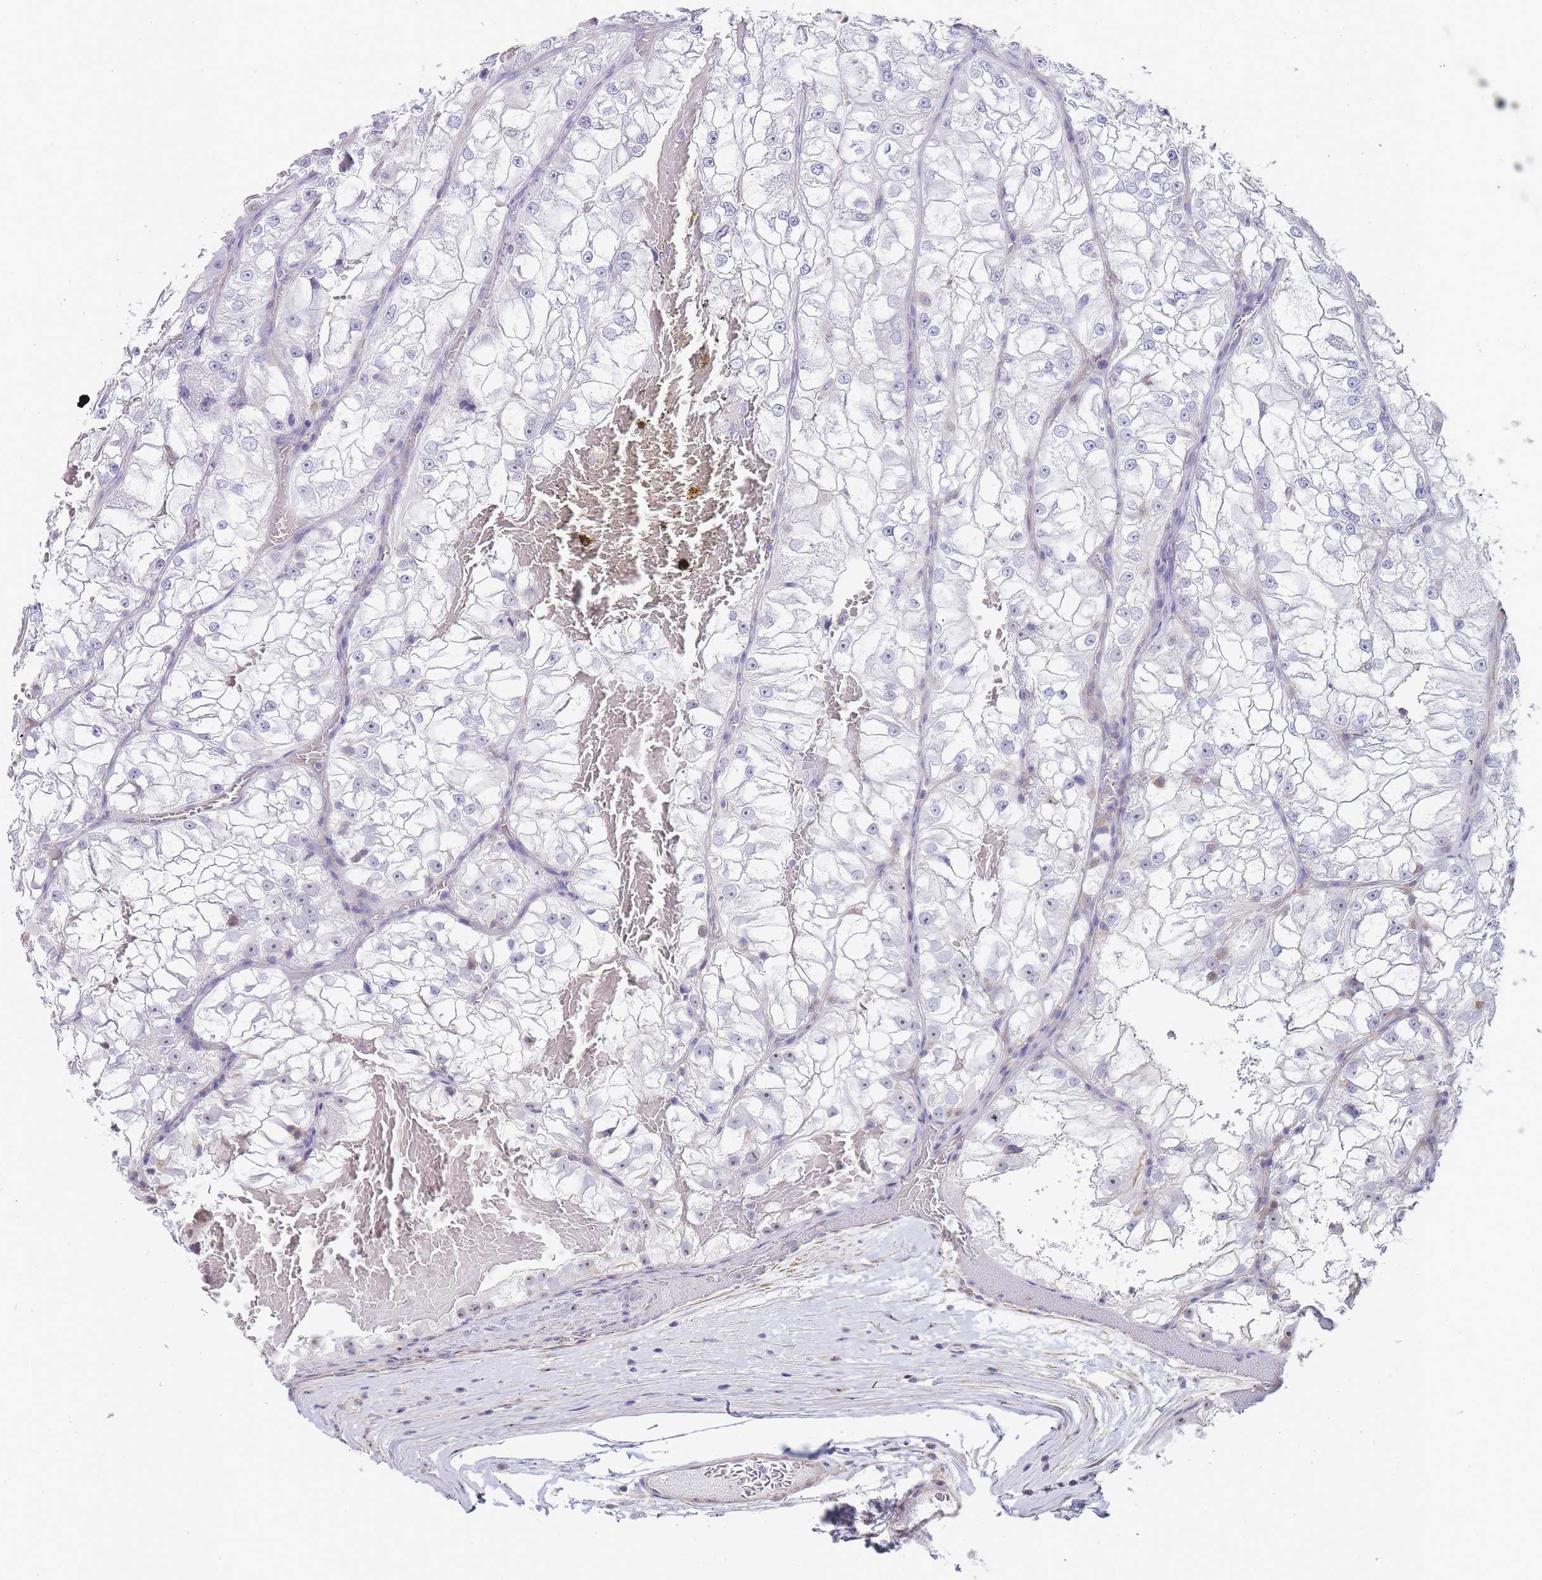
{"staining": {"intensity": "weak", "quantity": "<25%", "location": "nuclear"}, "tissue": "renal cancer", "cell_type": "Tumor cells", "image_type": "cancer", "snomed": [{"axis": "morphology", "description": "Adenocarcinoma, NOS"}, {"axis": "topography", "description": "Kidney"}], "caption": "Renal cancer was stained to show a protein in brown. There is no significant expression in tumor cells. (Brightfield microscopy of DAB IHC at high magnification).", "gene": "NOP14", "patient": {"sex": "female", "age": 72}}